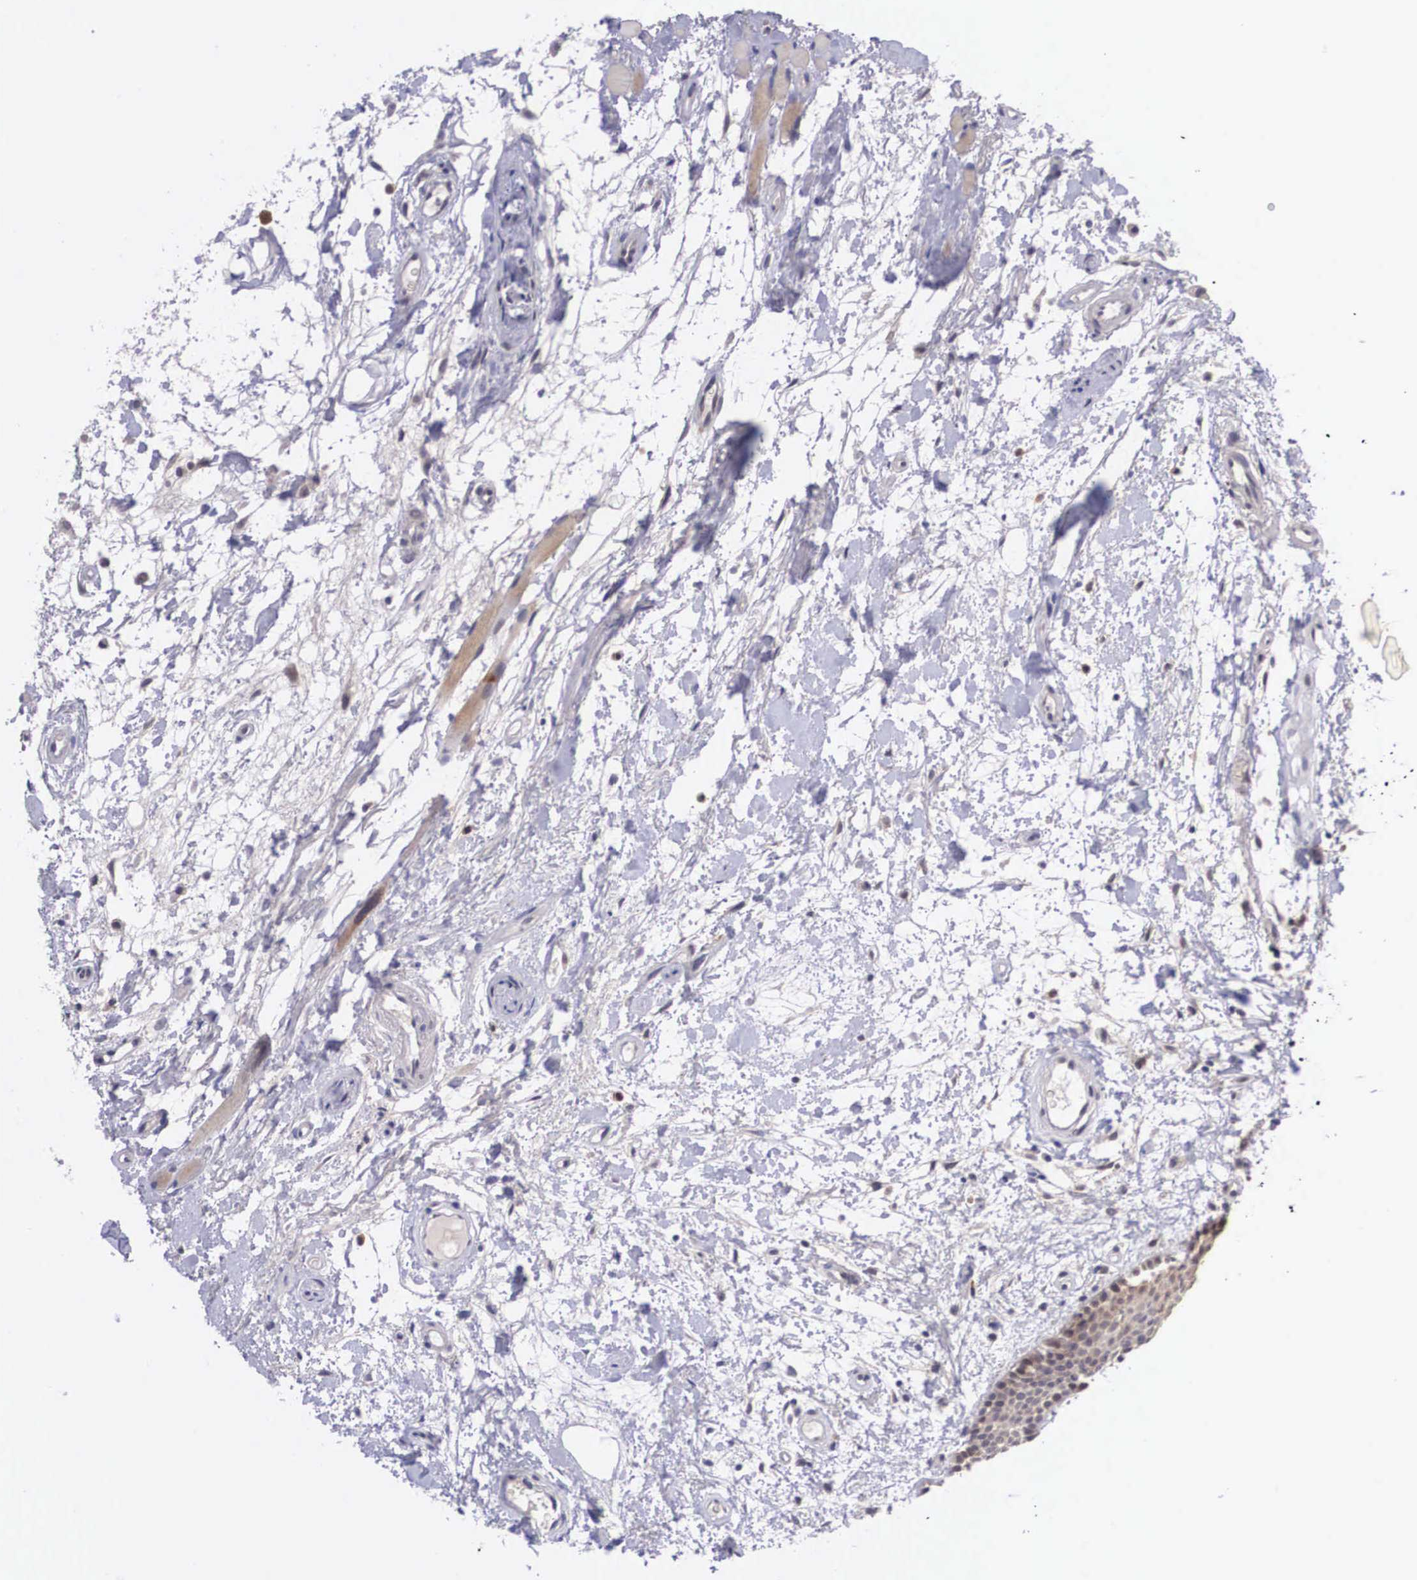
{"staining": {"intensity": "weak", "quantity": ">75%", "location": "cytoplasmic/membranous"}, "tissue": "oral mucosa", "cell_type": "Squamous epithelial cells", "image_type": "normal", "snomed": [{"axis": "morphology", "description": "Normal tissue, NOS"}, {"axis": "topography", "description": "Oral tissue"}], "caption": "Brown immunohistochemical staining in unremarkable oral mucosa reveals weak cytoplasmic/membranous positivity in about >75% of squamous epithelial cells.", "gene": "NINL", "patient": {"sex": "female", "age": 79}}